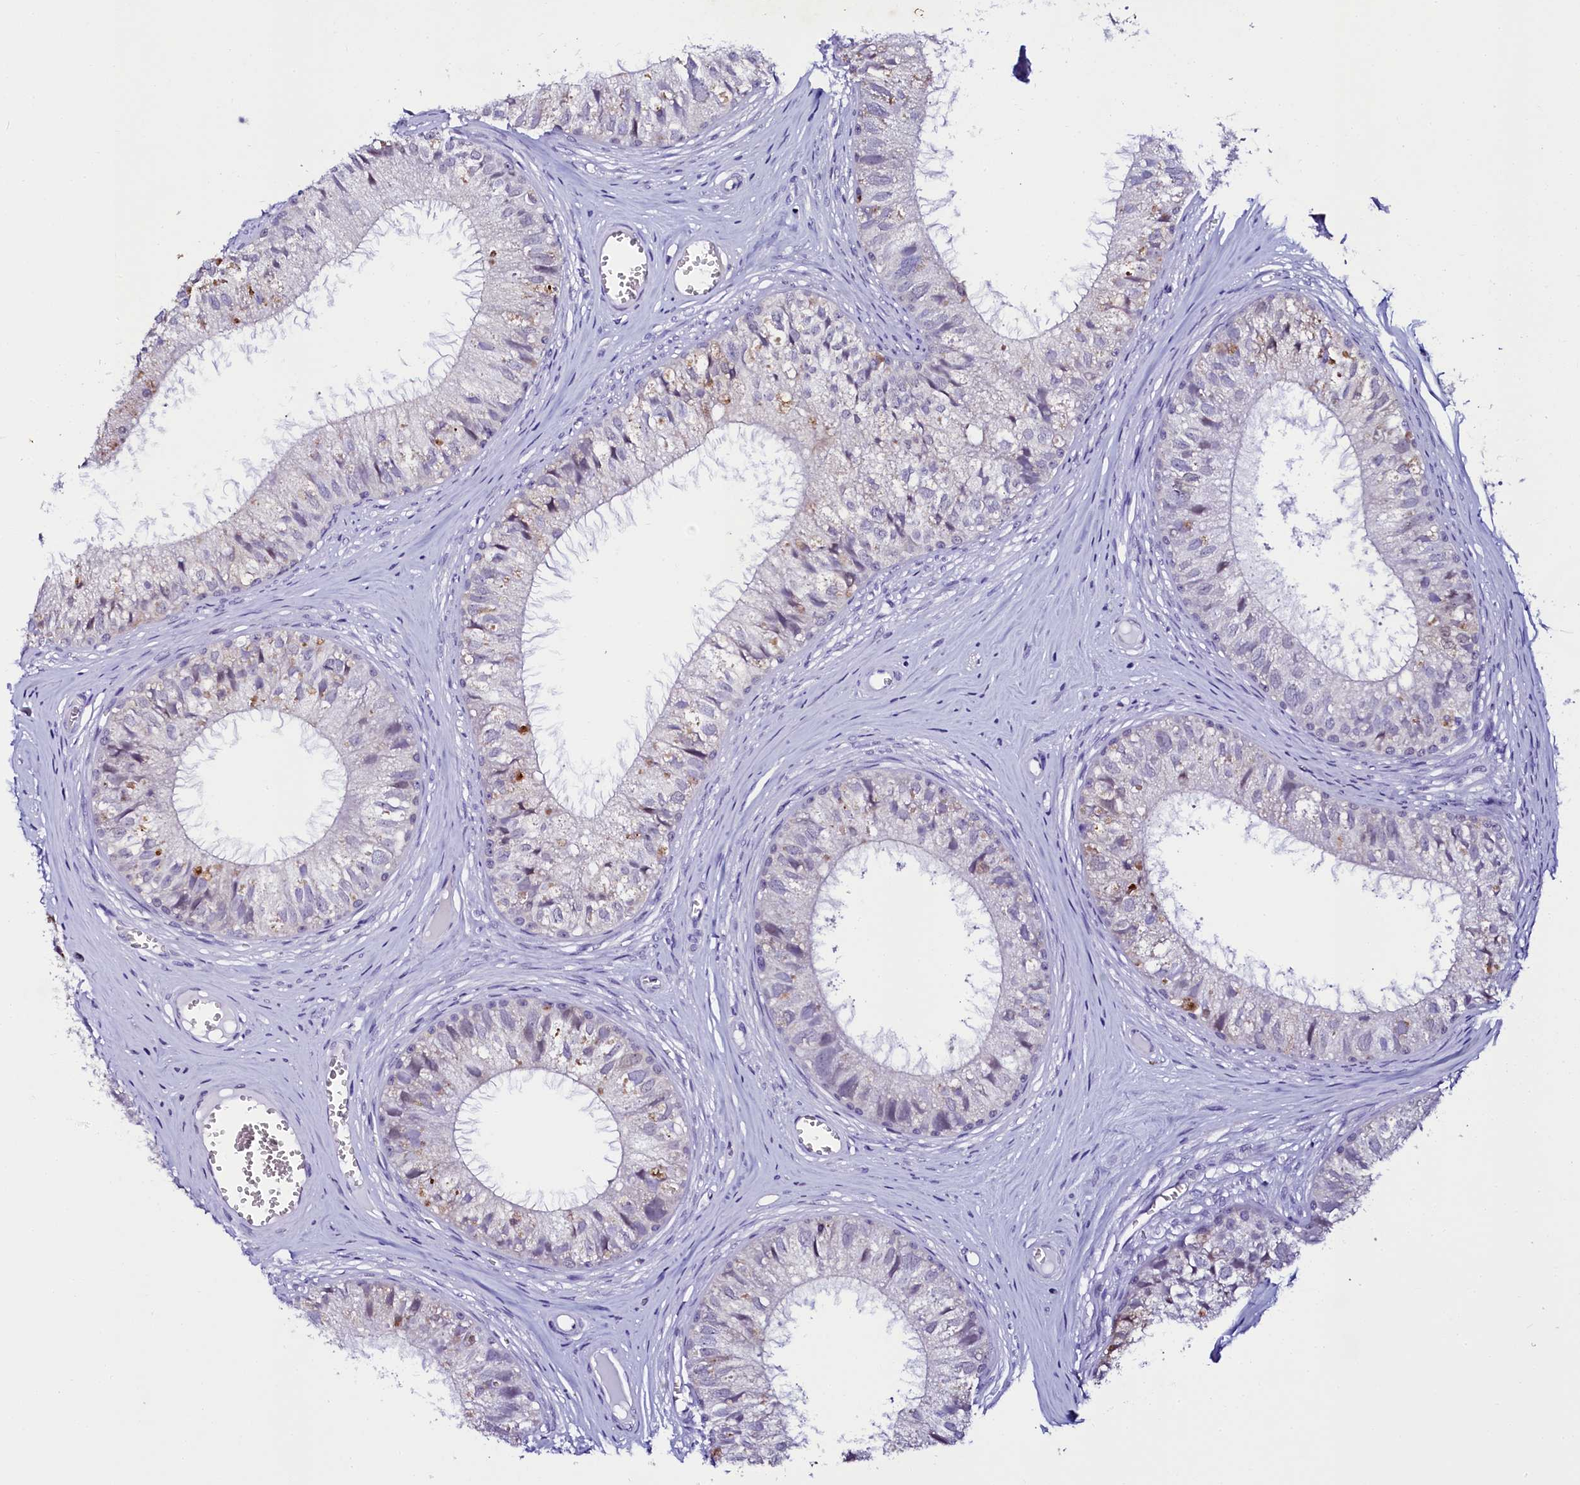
{"staining": {"intensity": "negative", "quantity": "none", "location": "none"}, "tissue": "epididymis", "cell_type": "Glandular cells", "image_type": "normal", "snomed": [{"axis": "morphology", "description": "Normal tissue, NOS"}, {"axis": "topography", "description": "Epididymis"}], "caption": "A photomicrograph of epididymis stained for a protein exhibits no brown staining in glandular cells. Nuclei are stained in blue.", "gene": "SORD", "patient": {"sex": "male", "age": 36}}